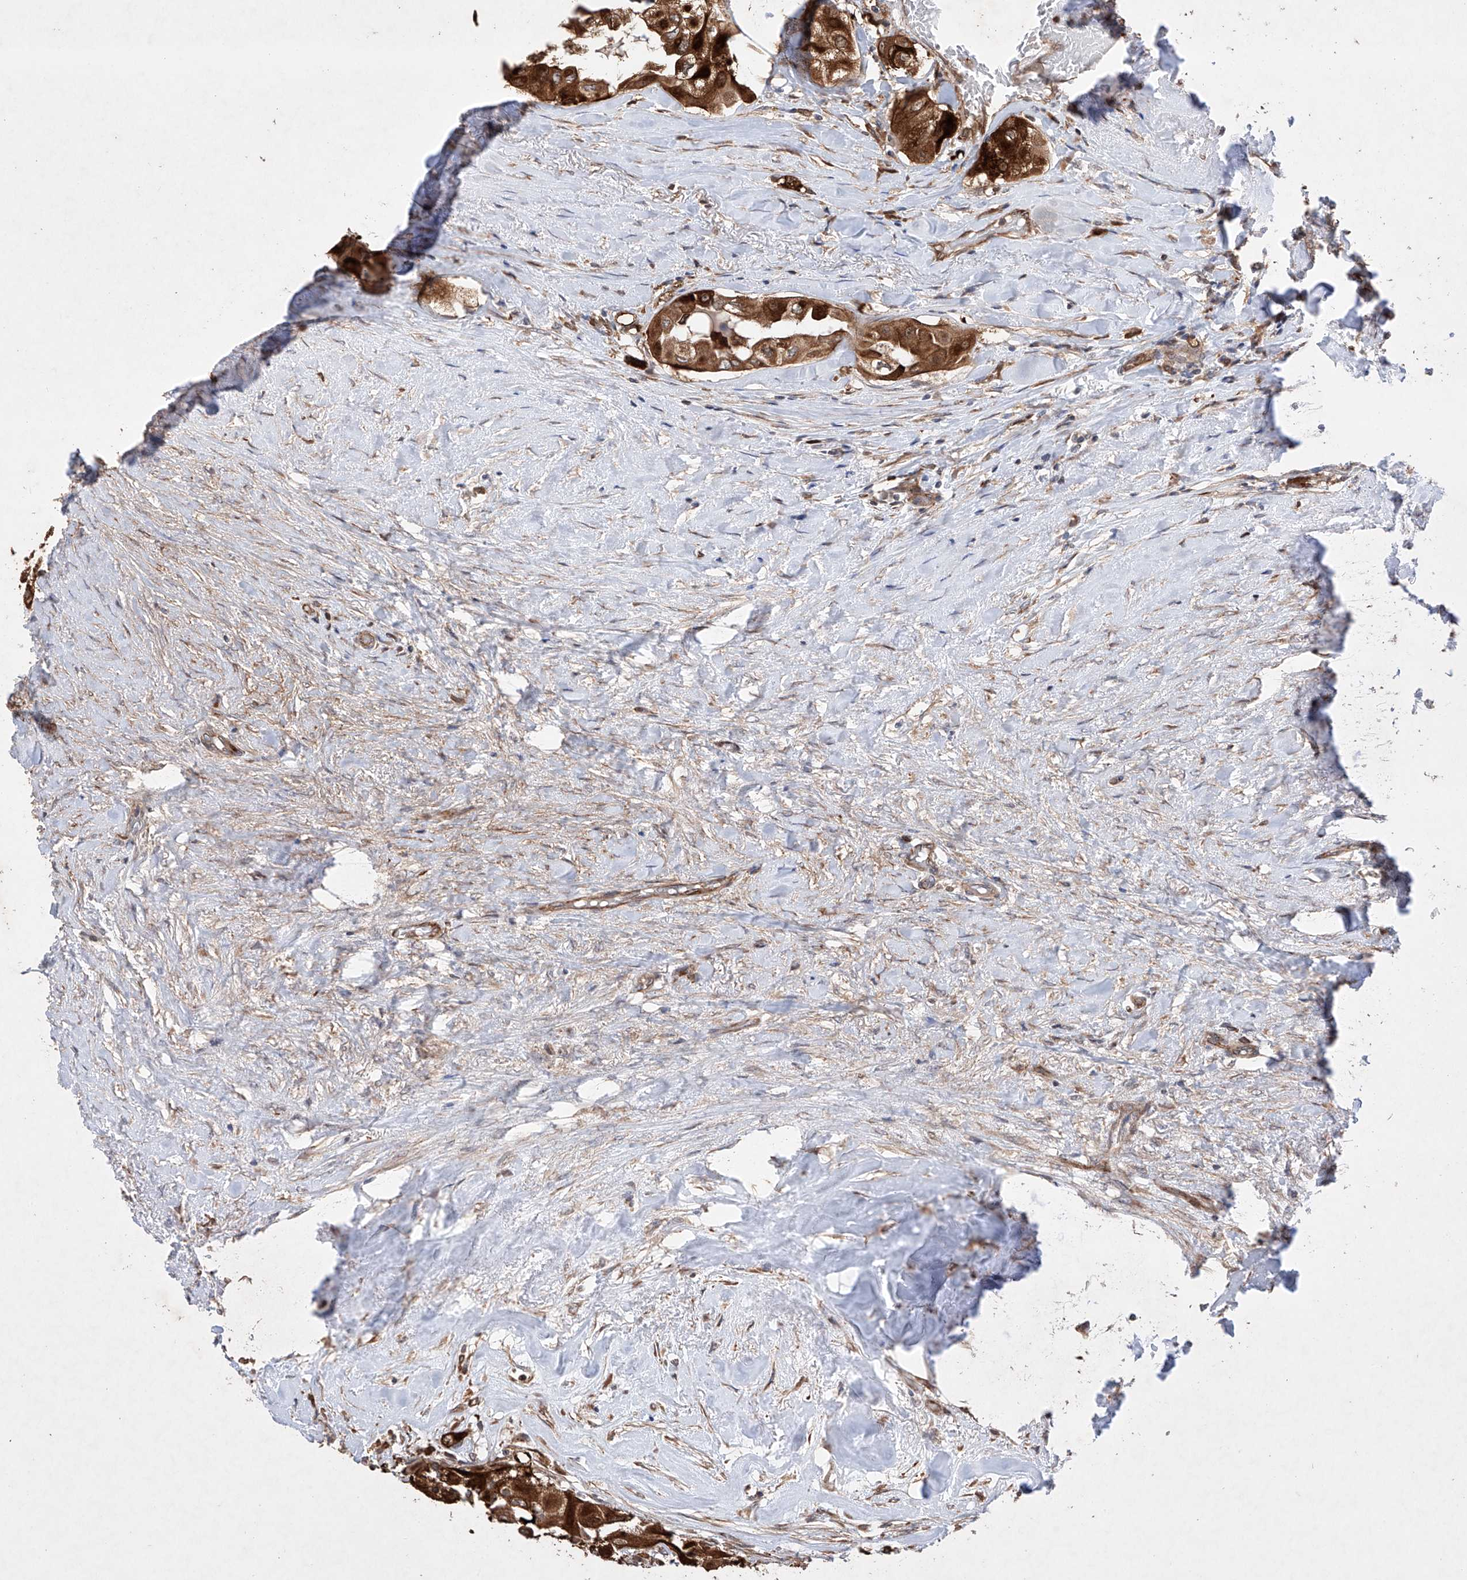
{"staining": {"intensity": "strong", "quantity": ">75%", "location": "cytoplasmic/membranous"}, "tissue": "thyroid cancer", "cell_type": "Tumor cells", "image_type": "cancer", "snomed": [{"axis": "morphology", "description": "Papillary adenocarcinoma, NOS"}, {"axis": "topography", "description": "Thyroid gland"}], "caption": "An immunohistochemistry (IHC) histopathology image of tumor tissue is shown. Protein staining in brown highlights strong cytoplasmic/membranous positivity in thyroid cancer within tumor cells.", "gene": "TIMM23", "patient": {"sex": "female", "age": 59}}